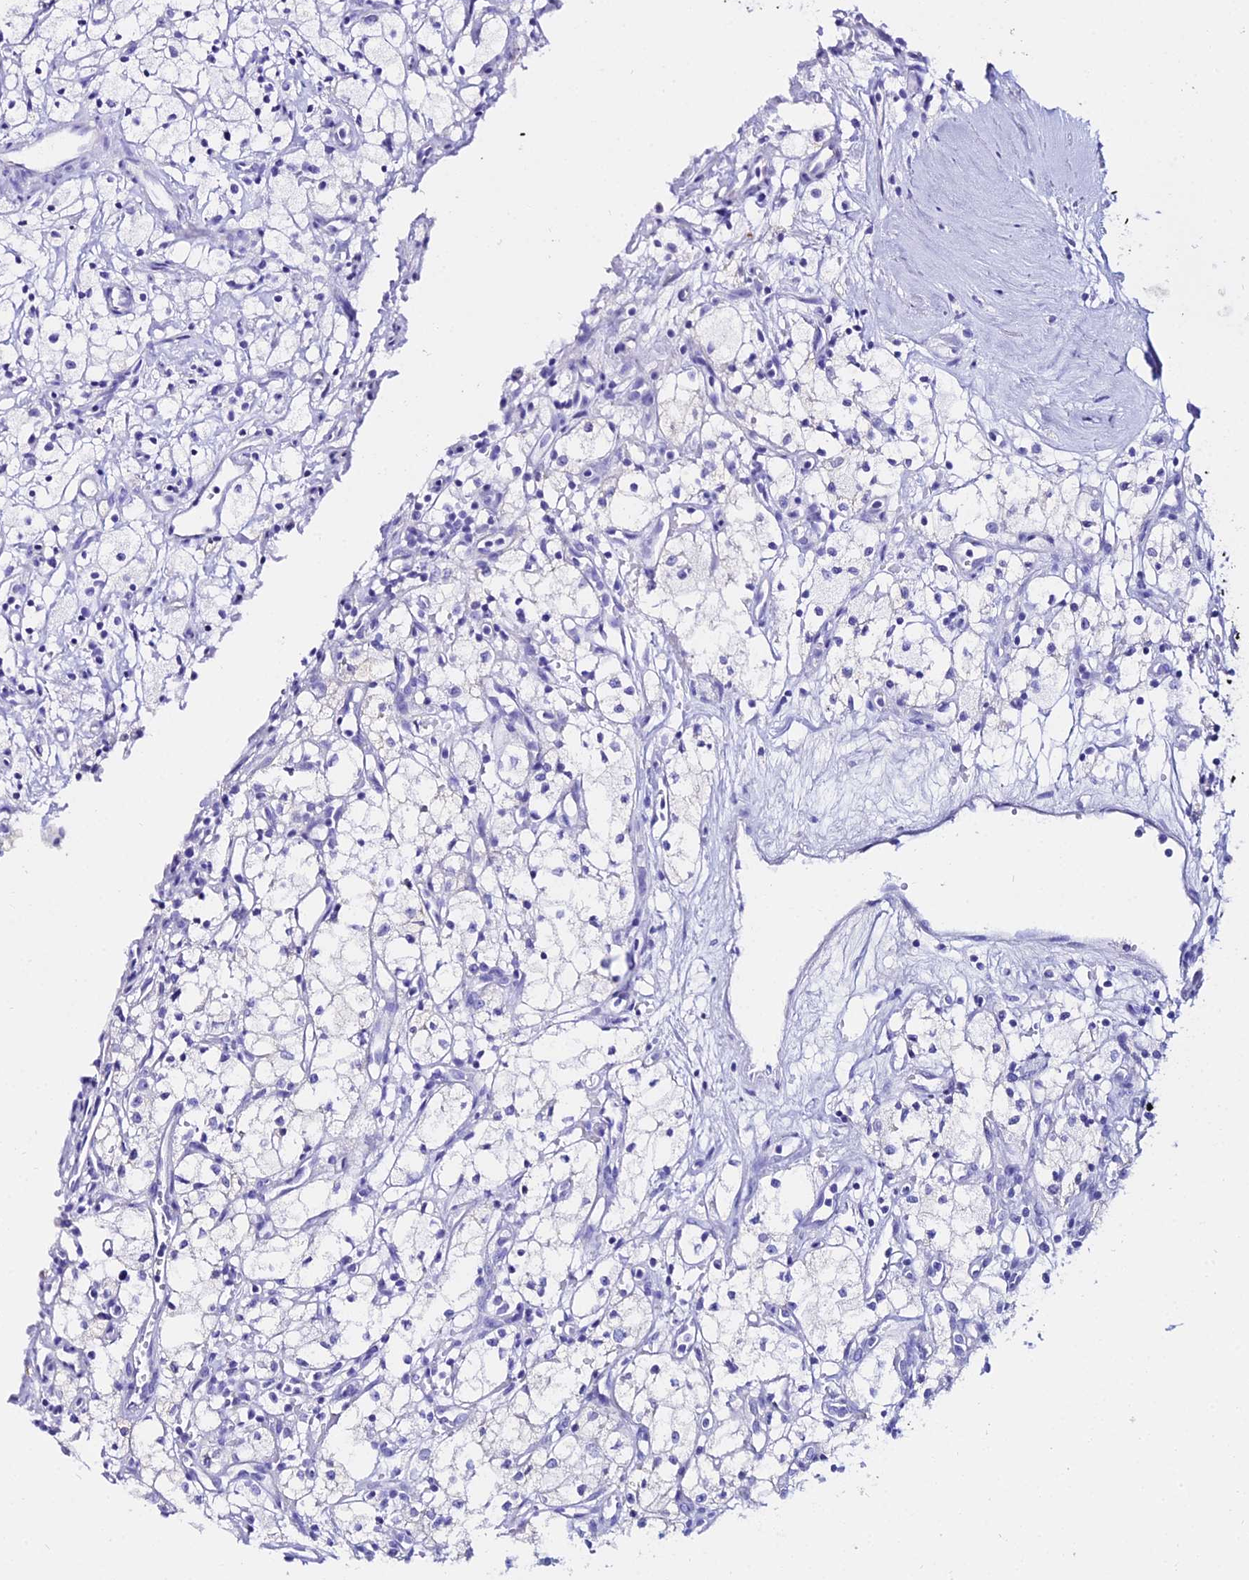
{"staining": {"intensity": "negative", "quantity": "none", "location": "none"}, "tissue": "renal cancer", "cell_type": "Tumor cells", "image_type": "cancer", "snomed": [{"axis": "morphology", "description": "Adenocarcinoma, NOS"}, {"axis": "topography", "description": "Kidney"}], "caption": "Tumor cells are negative for protein expression in human renal cancer.", "gene": "OR4D5", "patient": {"sex": "male", "age": 59}}